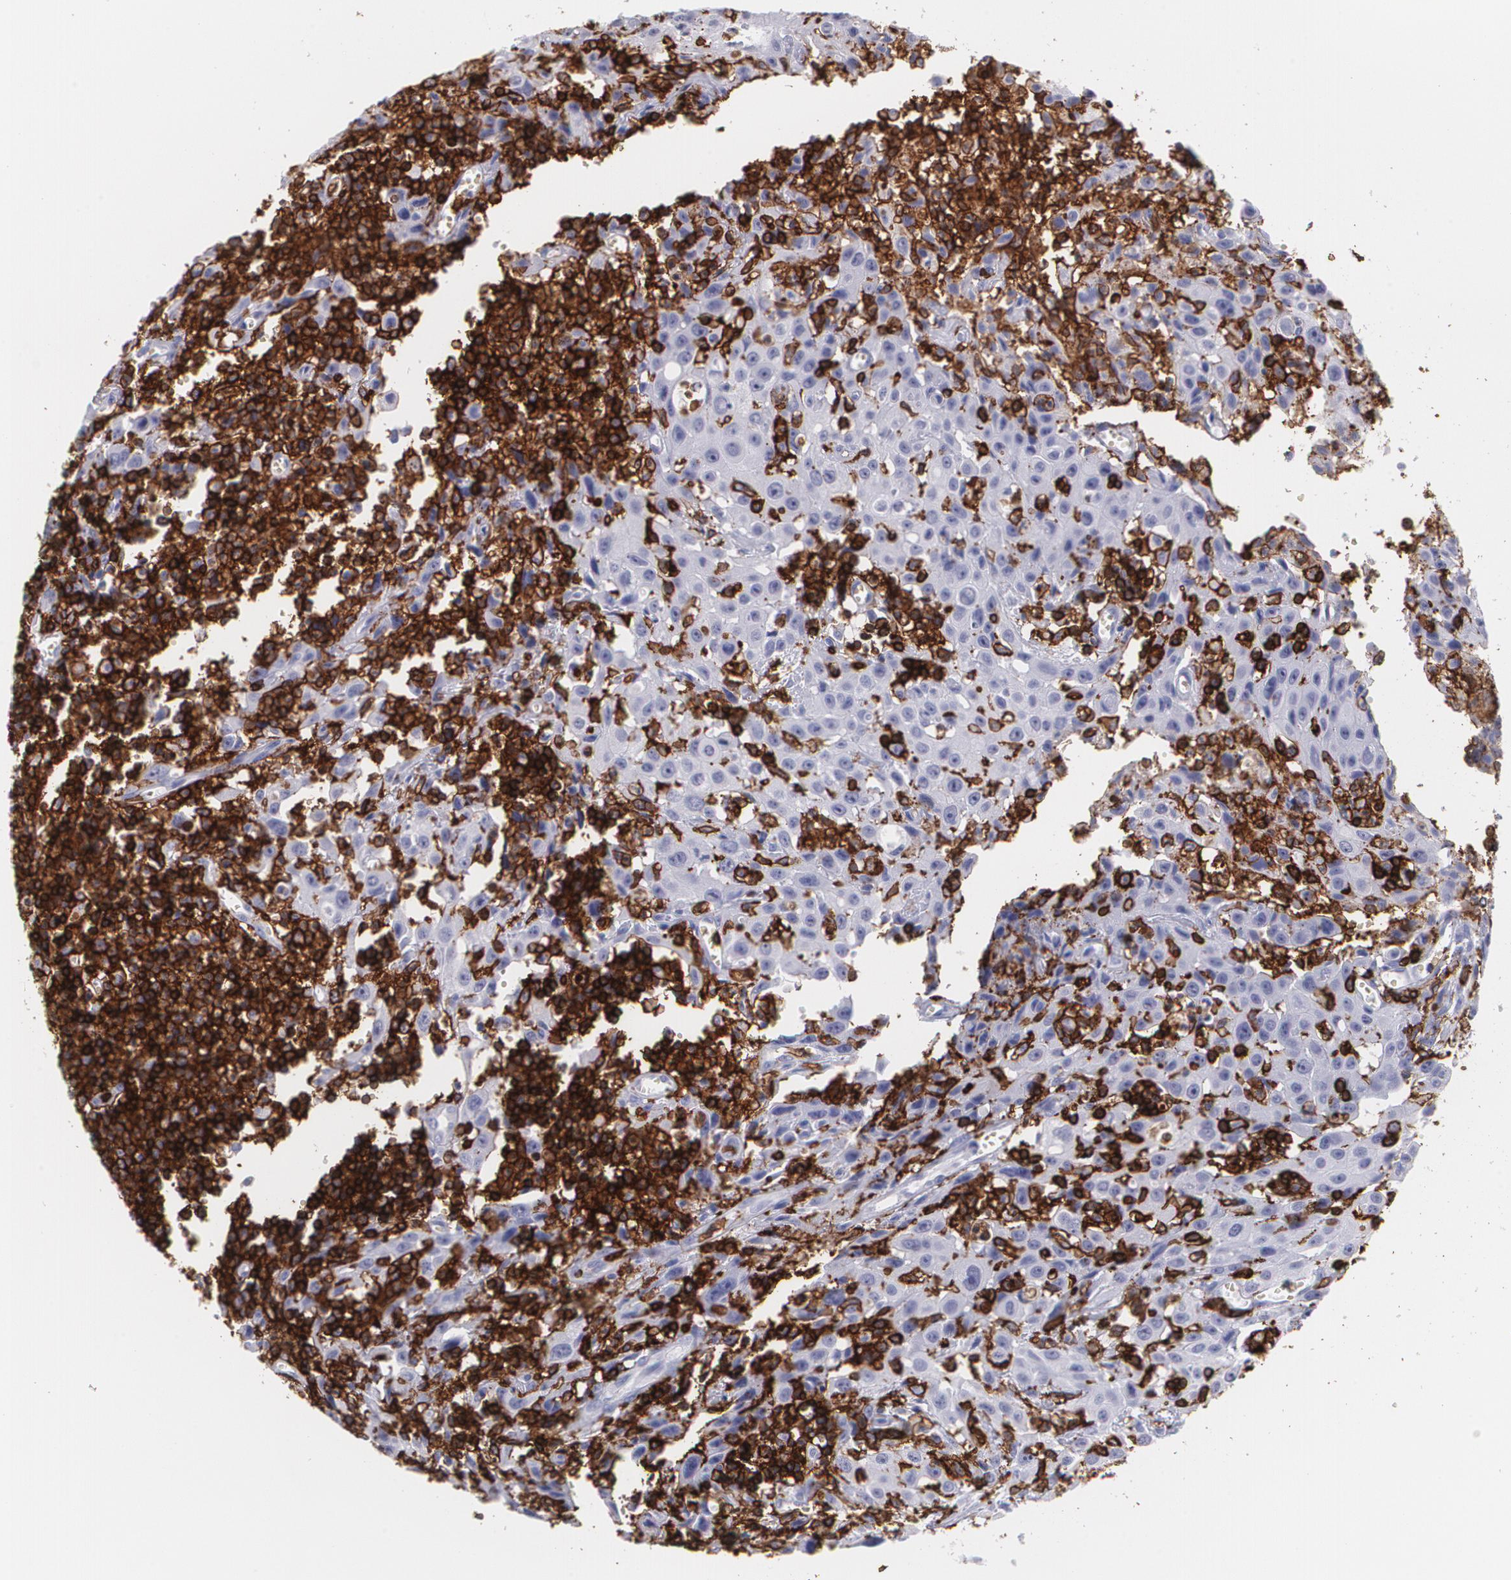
{"staining": {"intensity": "negative", "quantity": "none", "location": "none"}, "tissue": "urothelial cancer", "cell_type": "Tumor cells", "image_type": "cancer", "snomed": [{"axis": "morphology", "description": "Urothelial carcinoma, High grade"}, {"axis": "topography", "description": "Urinary bladder"}], "caption": "IHC of human high-grade urothelial carcinoma demonstrates no expression in tumor cells.", "gene": "PTPRC", "patient": {"sex": "male", "age": 66}}